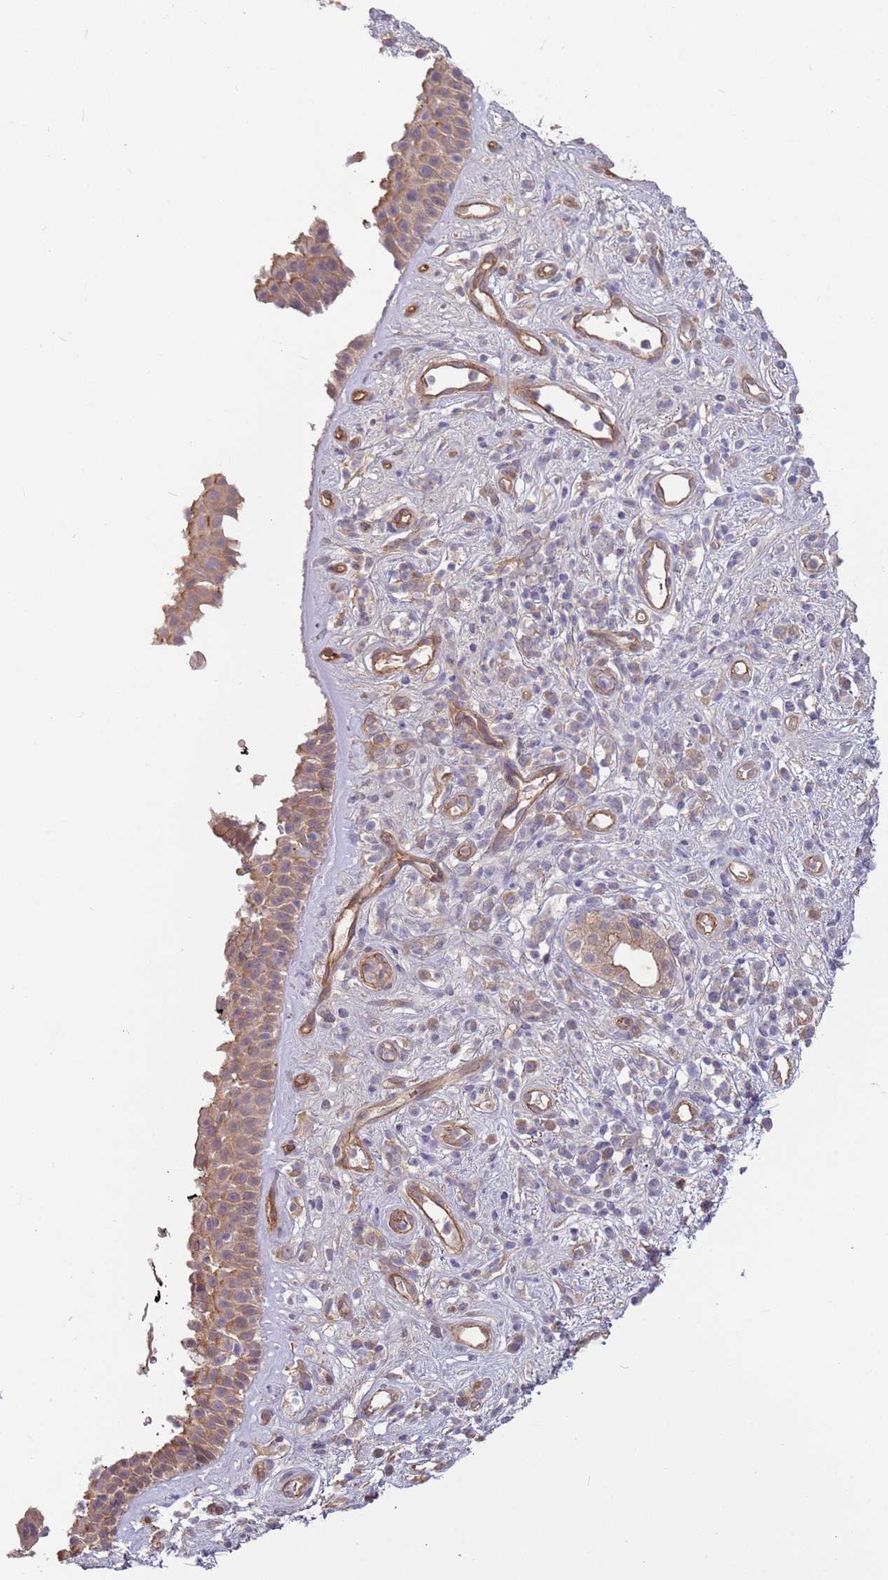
{"staining": {"intensity": "weak", "quantity": ">75%", "location": "cytoplasmic/membranous"}, "tissue": "nasopharynx", "cell_type": "Respiratory epithelial cells", "image_type": "normal", "snomed": [{"axis": "morphology", "description": "Normal tissue, NOS"}, {"axis": "morphology", "description": "Squamous cell carcinoma, NOS"}, {"axis": "topography", "description": "Nasopharynx"}, {"axis": "topography", "description": "Head-Neck"}], "caption": "A histopathology image showing weak cytoplasmic/membranous expression in approximately >75% of respiratory epithelial cells in benign nasopharynx, as visualized by brown immunohistochemical staining.", "gene": "SAV1", "patient": {"sex": "male", "age": 85}}